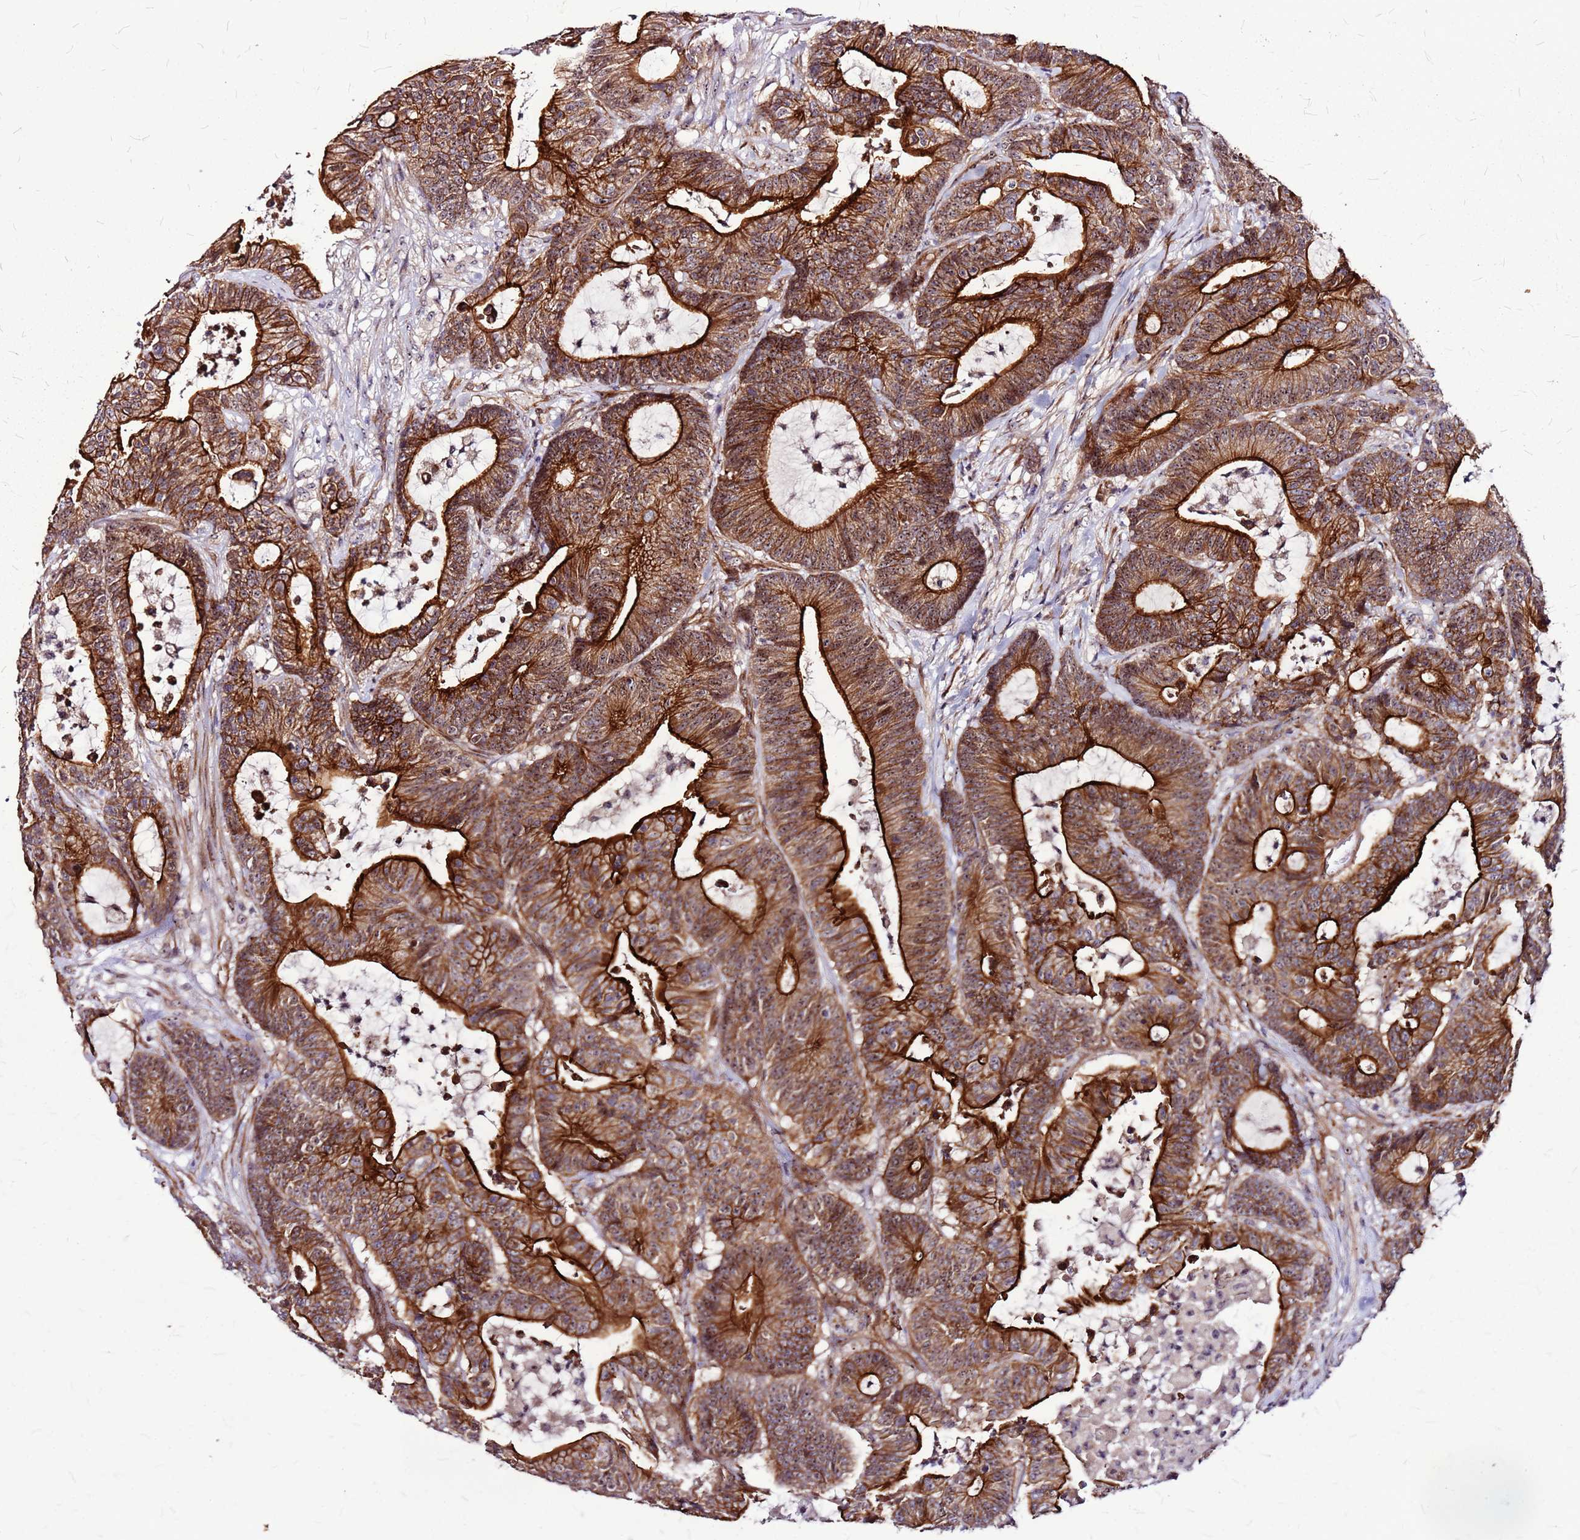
{"staining": {"intensity": "strong", "quantity": ">75%", "location": "cytoplasmic/membranous"}, "tissue": "colorectal cancer", "cell_type": "Tumor cells", "image_type": "cancer", "snomed": [{"axis": "morphology", "description": "Adenocarcinoma, NOS"}, {"axis": "topography", "description": "Colon"}], "caption": "Adenocarcinoma (colorectal) stained with a brown dye reveals strong cytoplasmic/membranous positive staining in approximately >75% of tumor cells.", "gene": "TOPAZ1", "patient": {"sex": "female", "age": 84}}